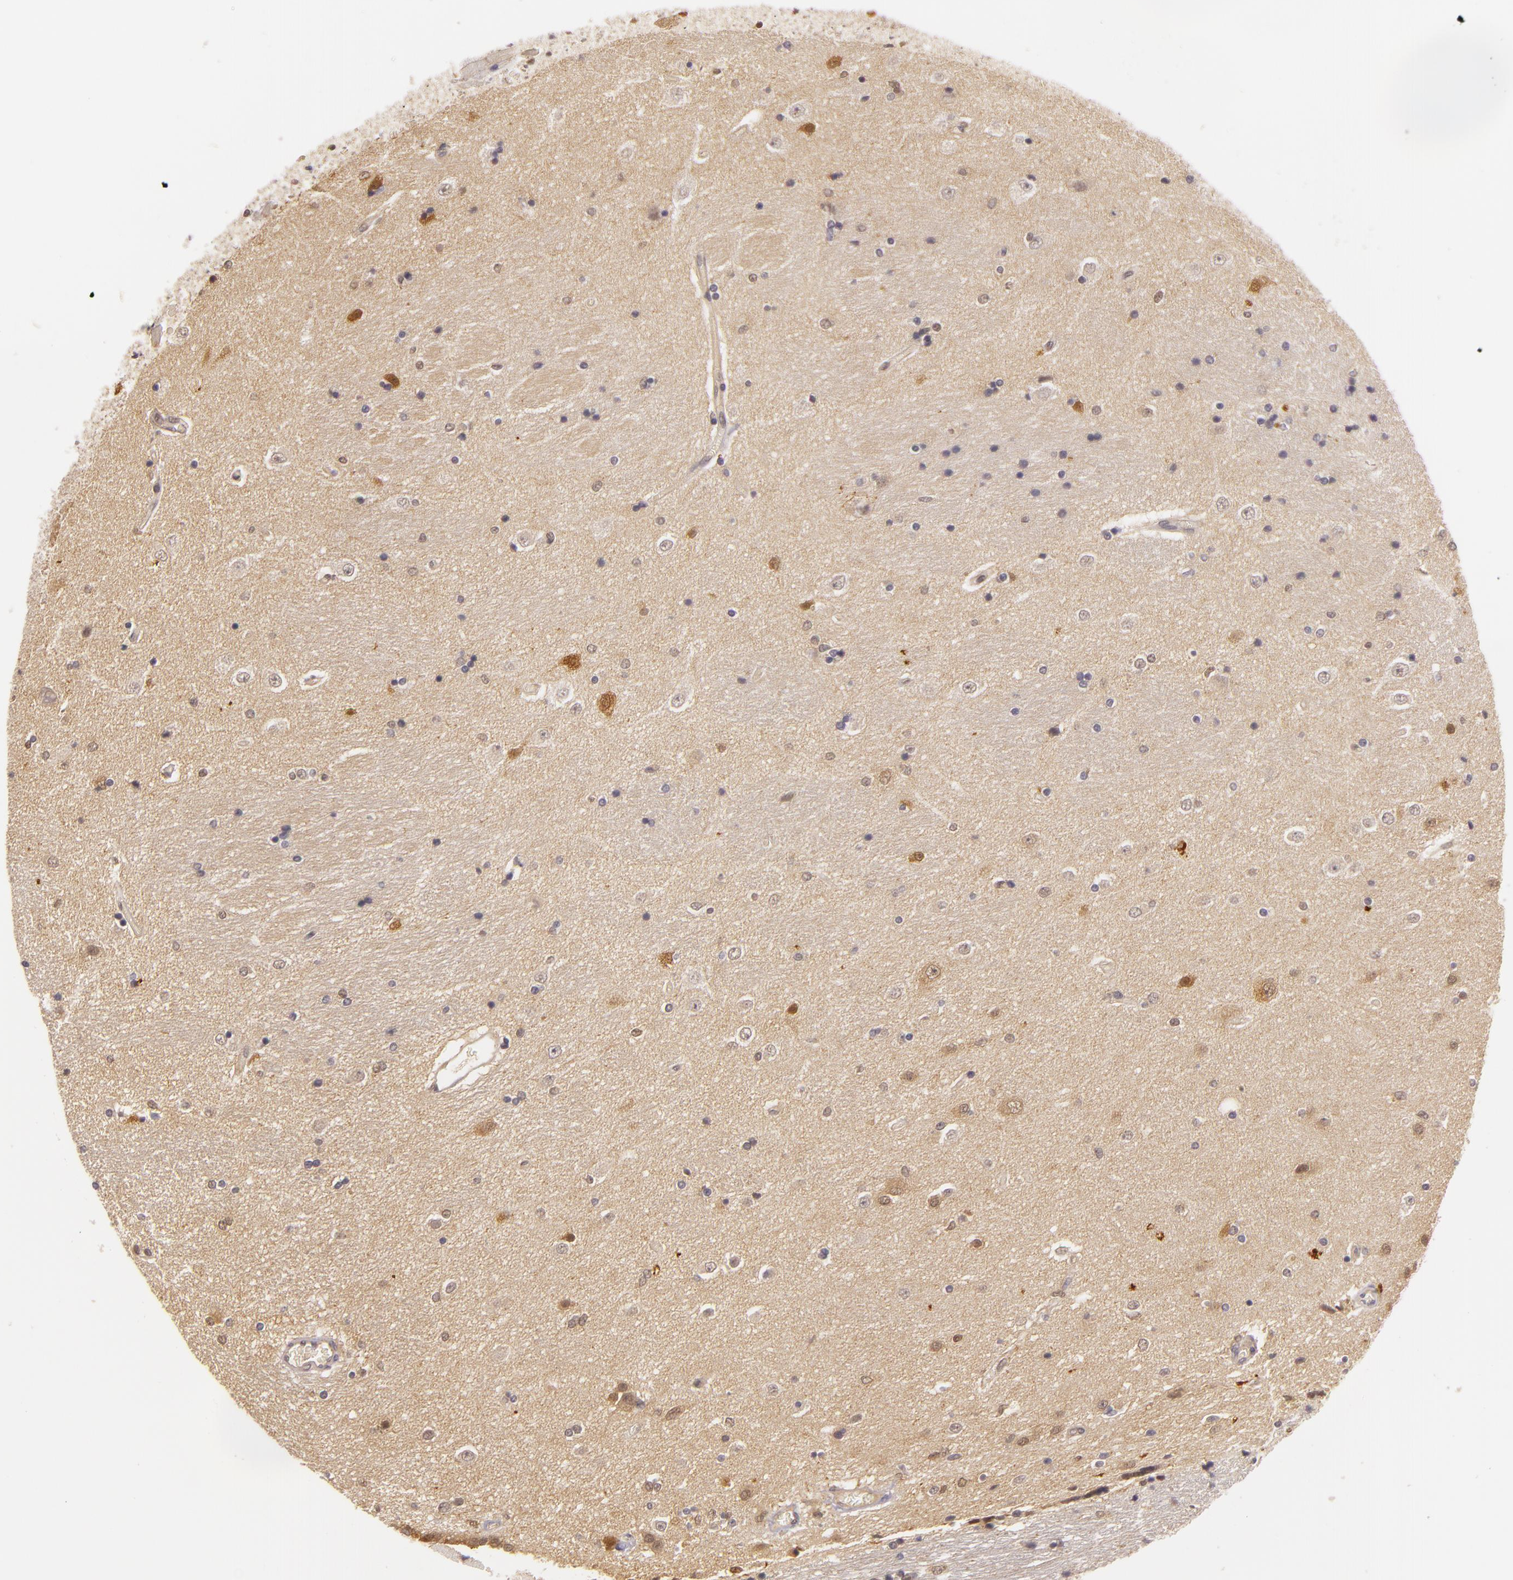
{"staining": {"intensity": "negative", "quantity": "none", "location": "none"}, "tissue": "hippocampus", "cell_type": "Glial cells", "image_type": "normal", "snomed": [{"axis": "morphology", "description": "Normal tissue, NOS"}, {"axis": "topography", "description": "Hippocampus"}], "caption": "Image shows no protein positivity in glial cells of unremarkable hippocampus.", "gene": "TOM1", "patient": {"sex": "female", "age": 54}}